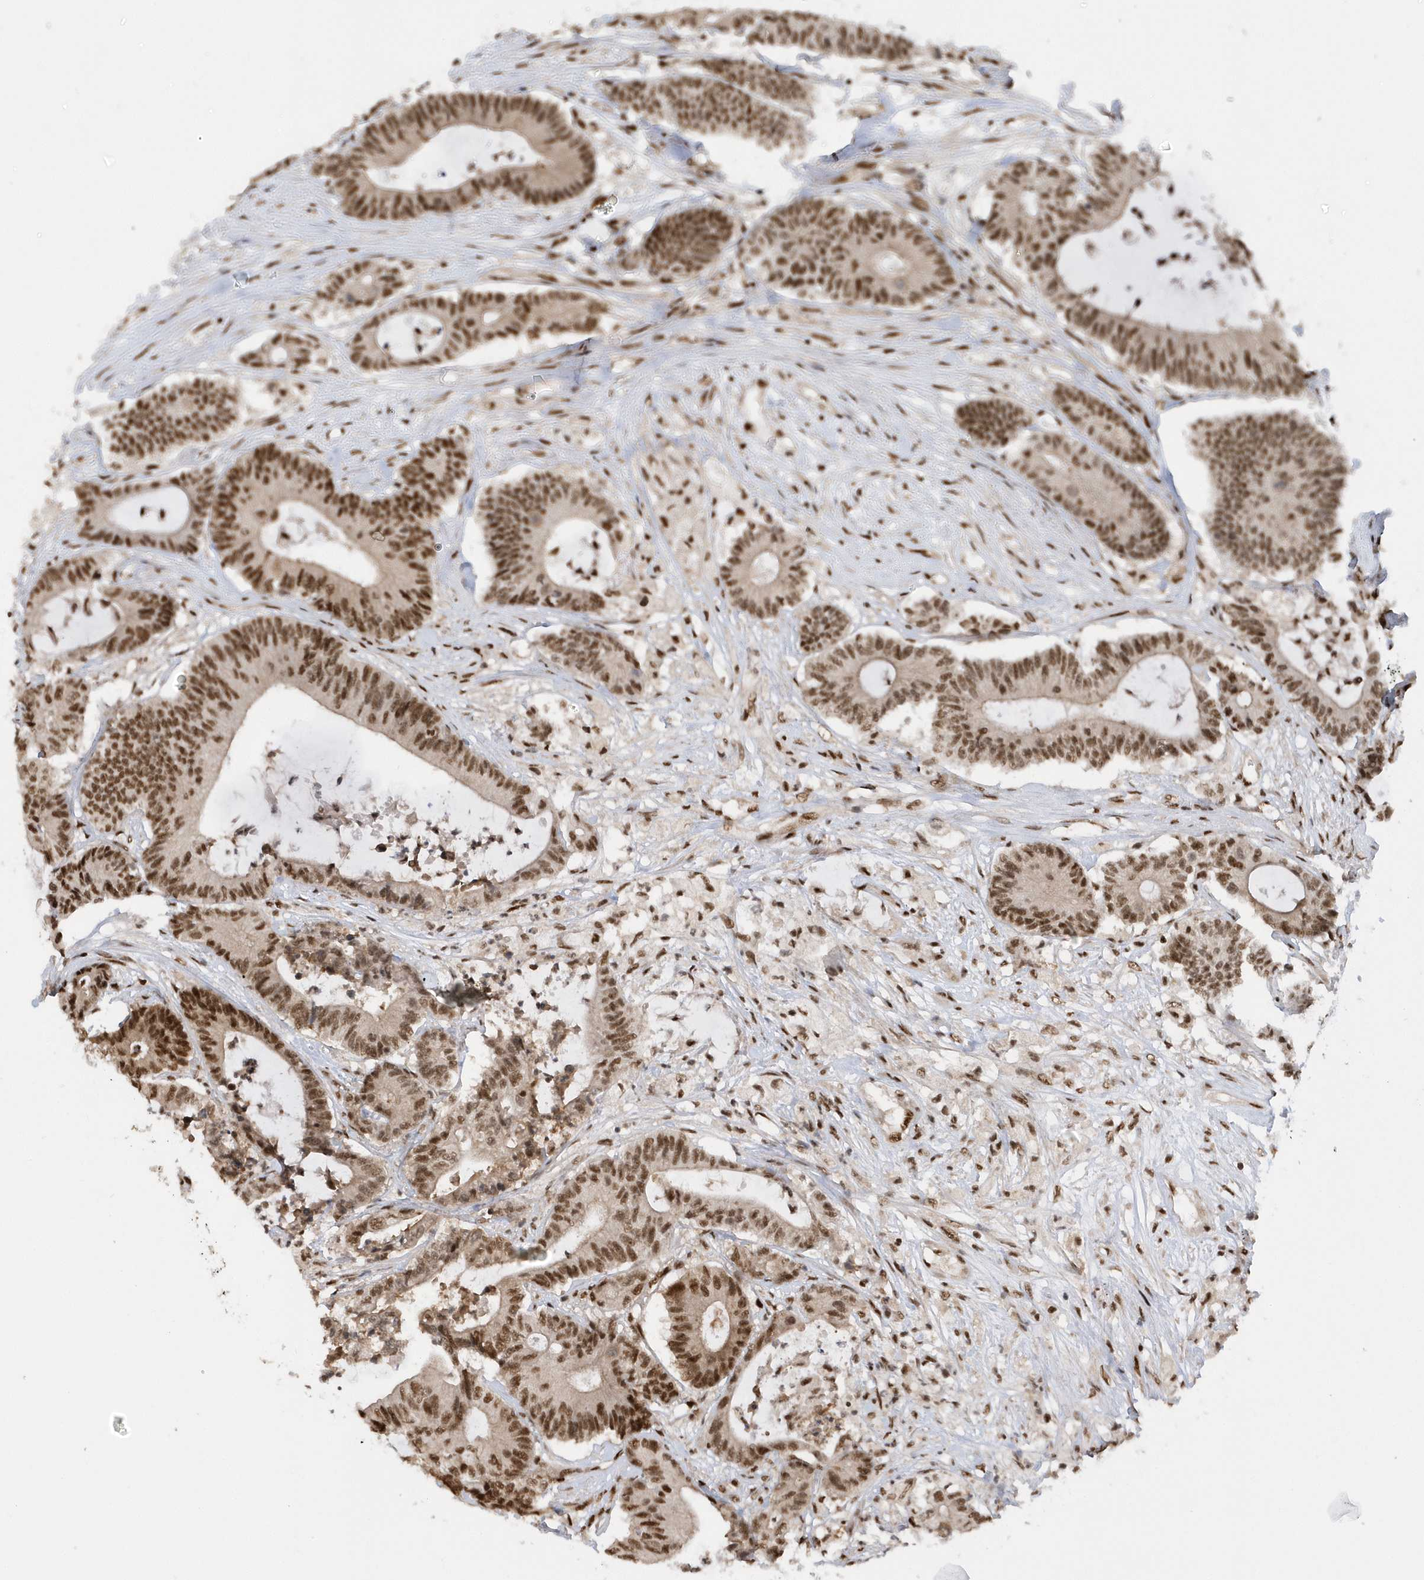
{"staining": {"intensity": "moderate", "quantity": ">75%", "location": "nuclear"}, "tissue": "colorectal cancer", "cell_type": "Tumor cells", "image_type": "cancer", "snomed": [{"axis": "morphology", "description": "Adenocarcinoma, NOS"}, {"axis": "topography", "description": "Colon"}], "caption": "The image displays a brown stain indicating the presence of a protein in the nuclear of tumor cells in colorectal cancer (adenocarcinoma).", "gene": "SEPHS1", "patient": {"sex": "female", "age": 84}}